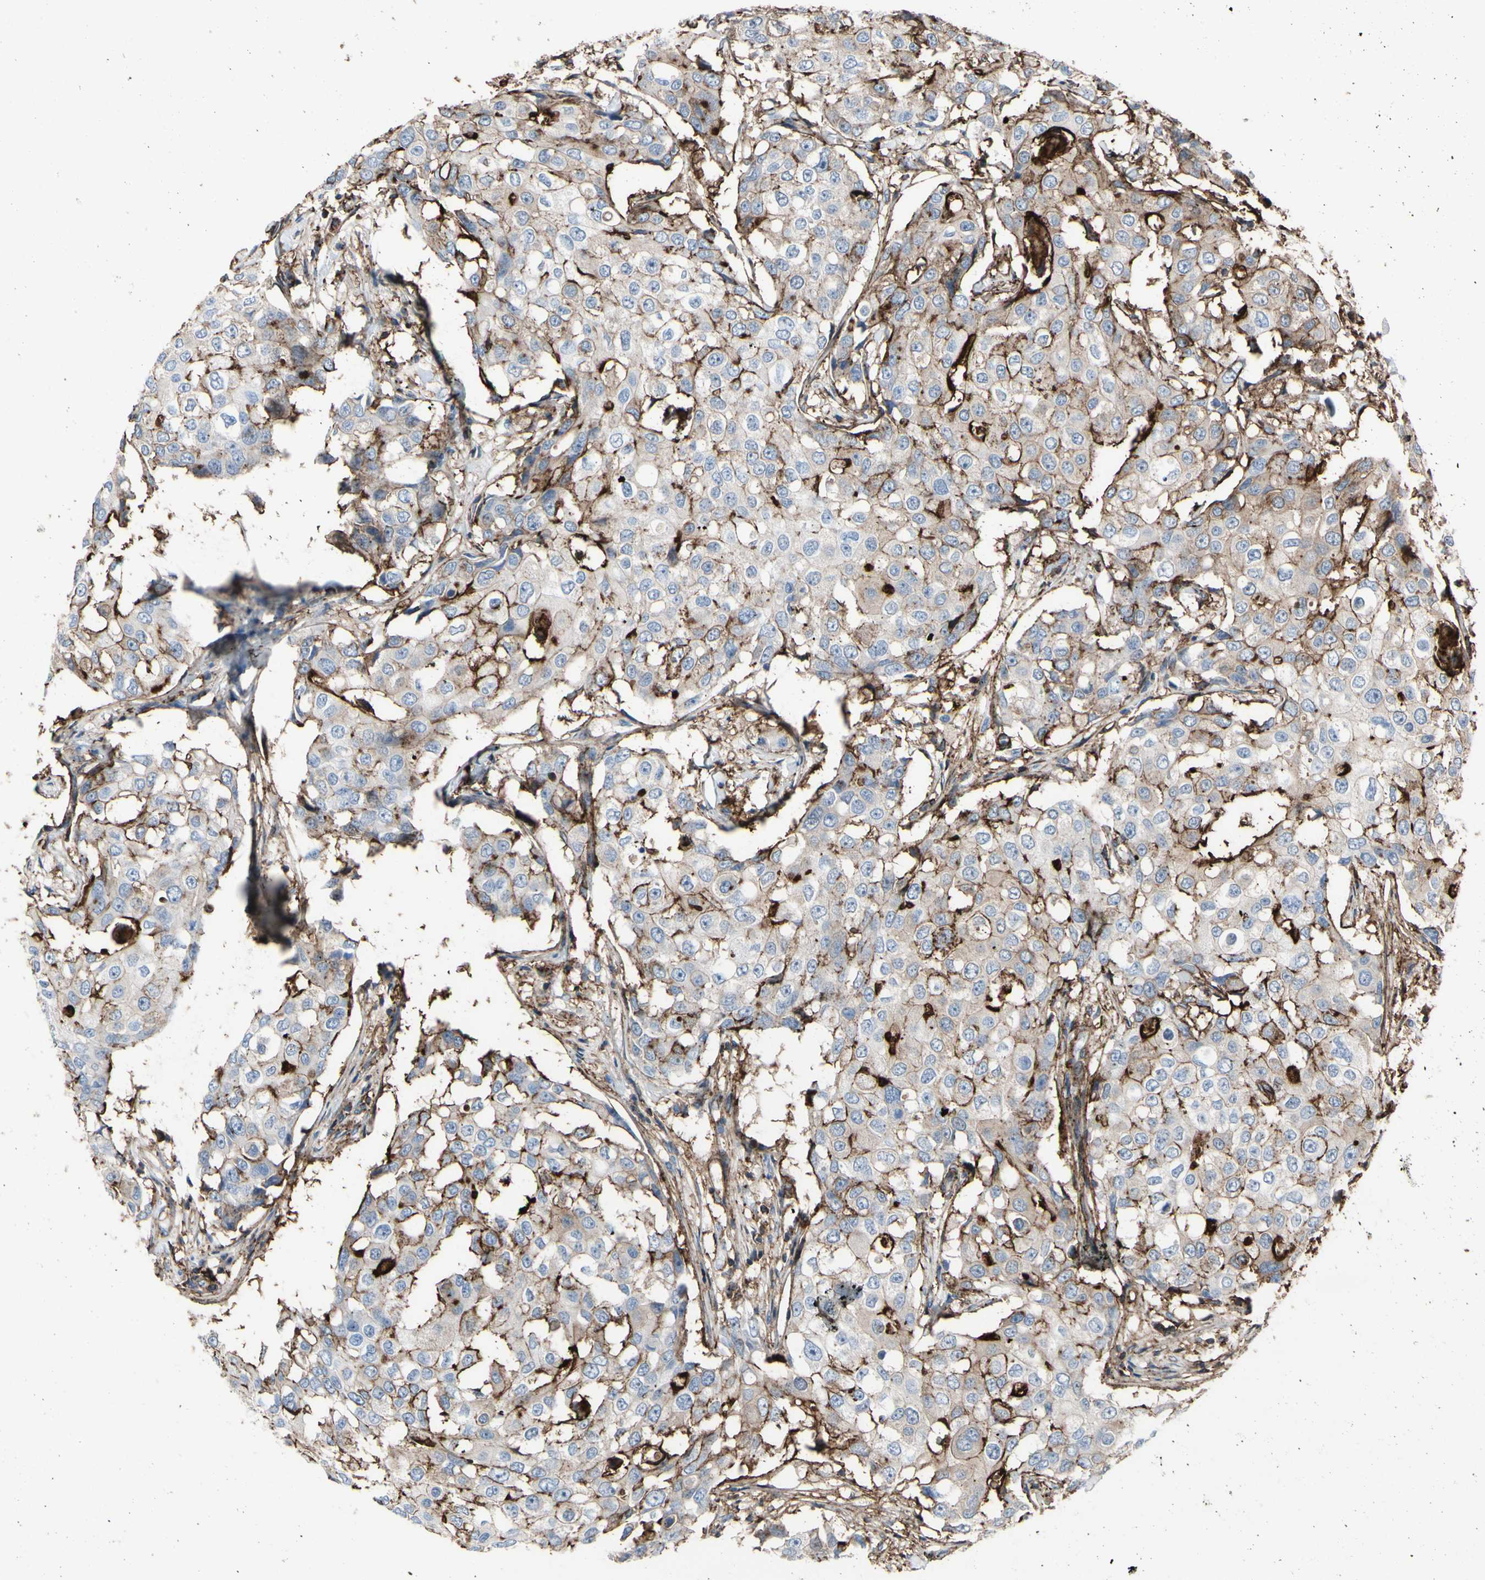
{"staining": {"intensity": "weak", "quantity": ">75%", "location": "cytoplasmic/membranous"}, "tissue": "breast cancer", "cell_type": "Tumor cells", "image_type": "cancer", "snomed": [{"axis": "morphology", "description": "Duct carcinoma"}, {"axis": "topography", "description": "Breast"}], "caption": "Immunohistochemistry of human breast cancer exhibits low levels of weak cytoplasmic/membranous expression in about >75% of tumor cells.", "gene": "ANXA6", "patient": {"sex": "female", "age": 27}}